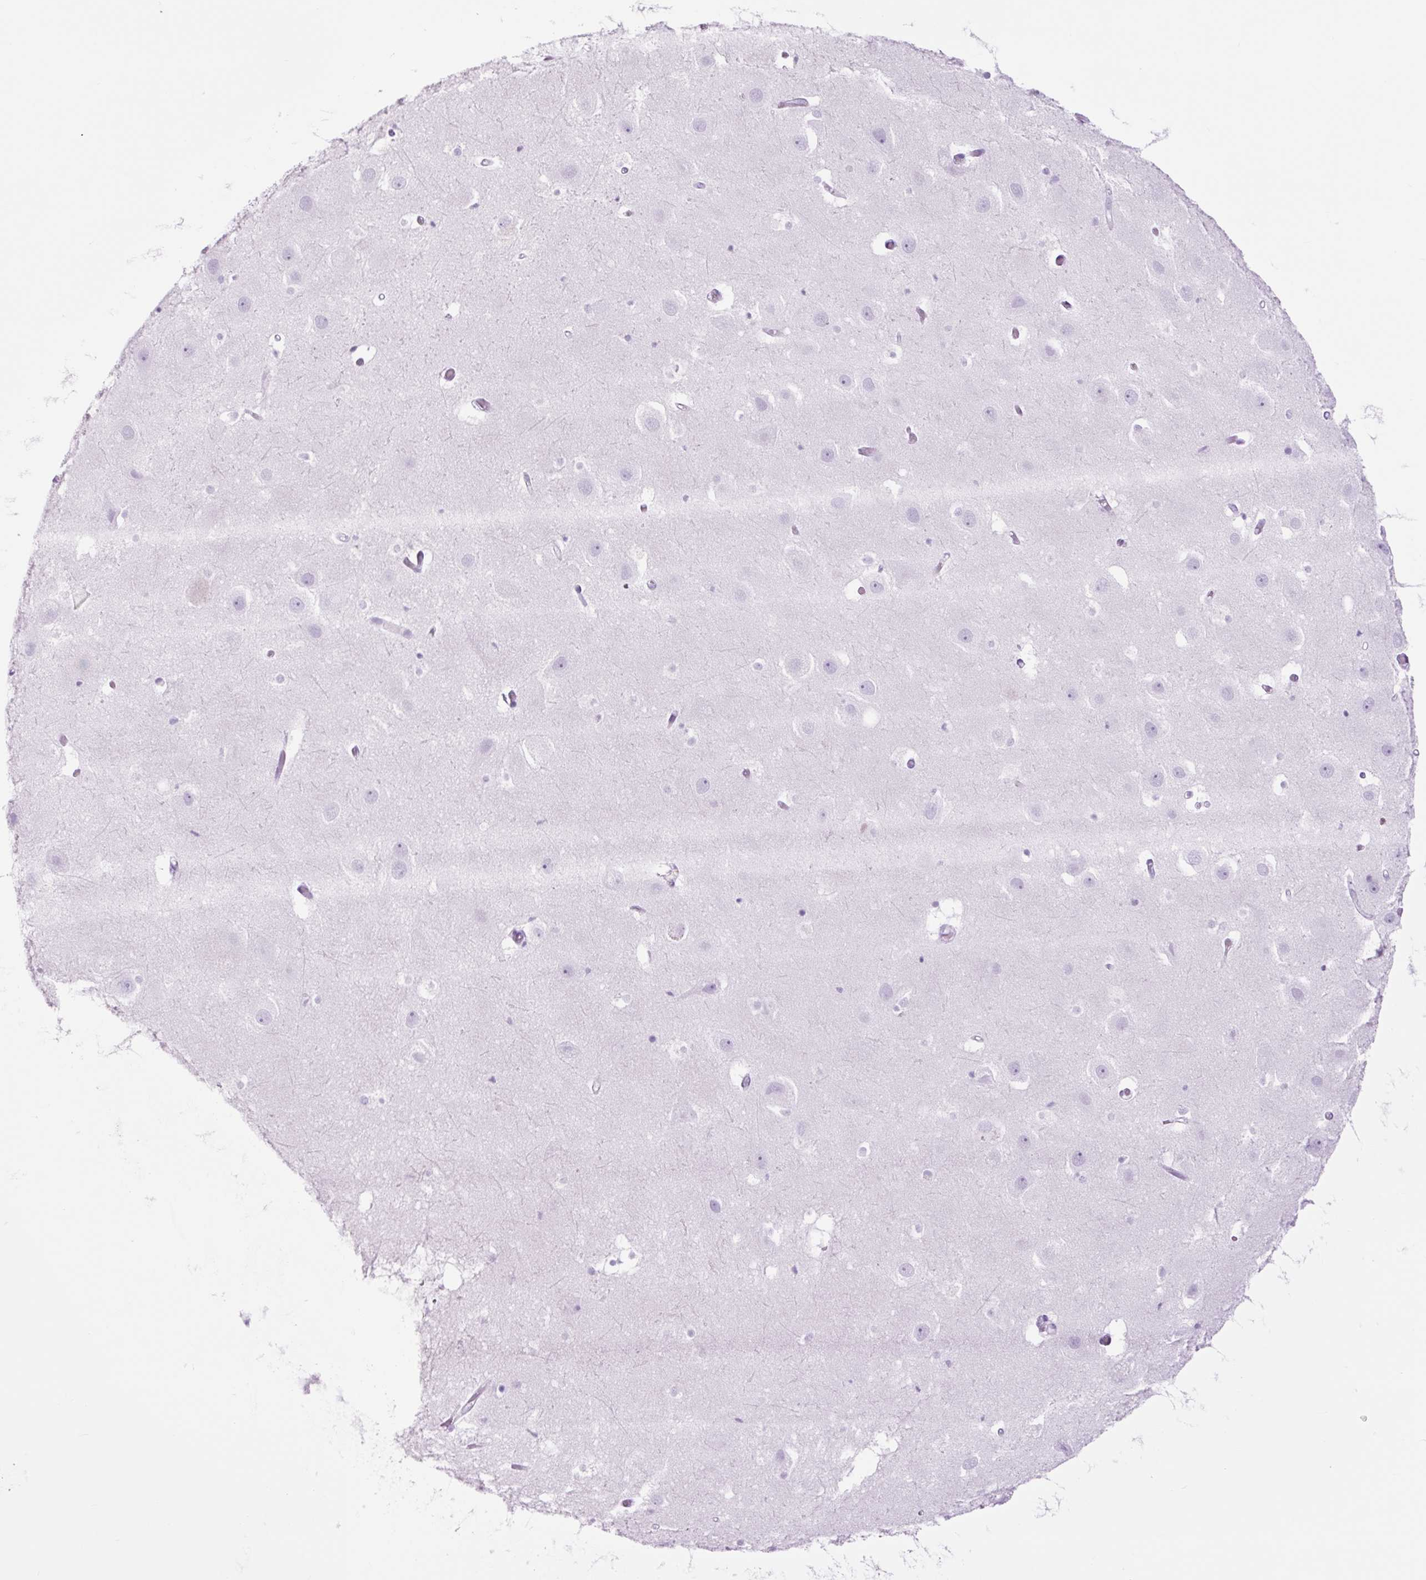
{"staining": {"intensity": "negative", "quantity": "none", "location": "none"}, "tissue": "hippocampus", "cell_type": "Glial cells", "image_type": "normal", "snomed": [{"axis": "morphology", "description": "Normal tissue, NOS"}, {"axis": "topography", "description": "Hippocampus"}], "caption": "There is no significant staining in glial cells of hippocampus. (Stains: DAB (3,3'-diaminobenzidine) IHC with hematoxylin counter stain, Microscopy: brightfield microscopy at high magnification).", "gene": "TFF2", "patient": {"sex": "female", "age": 52}}